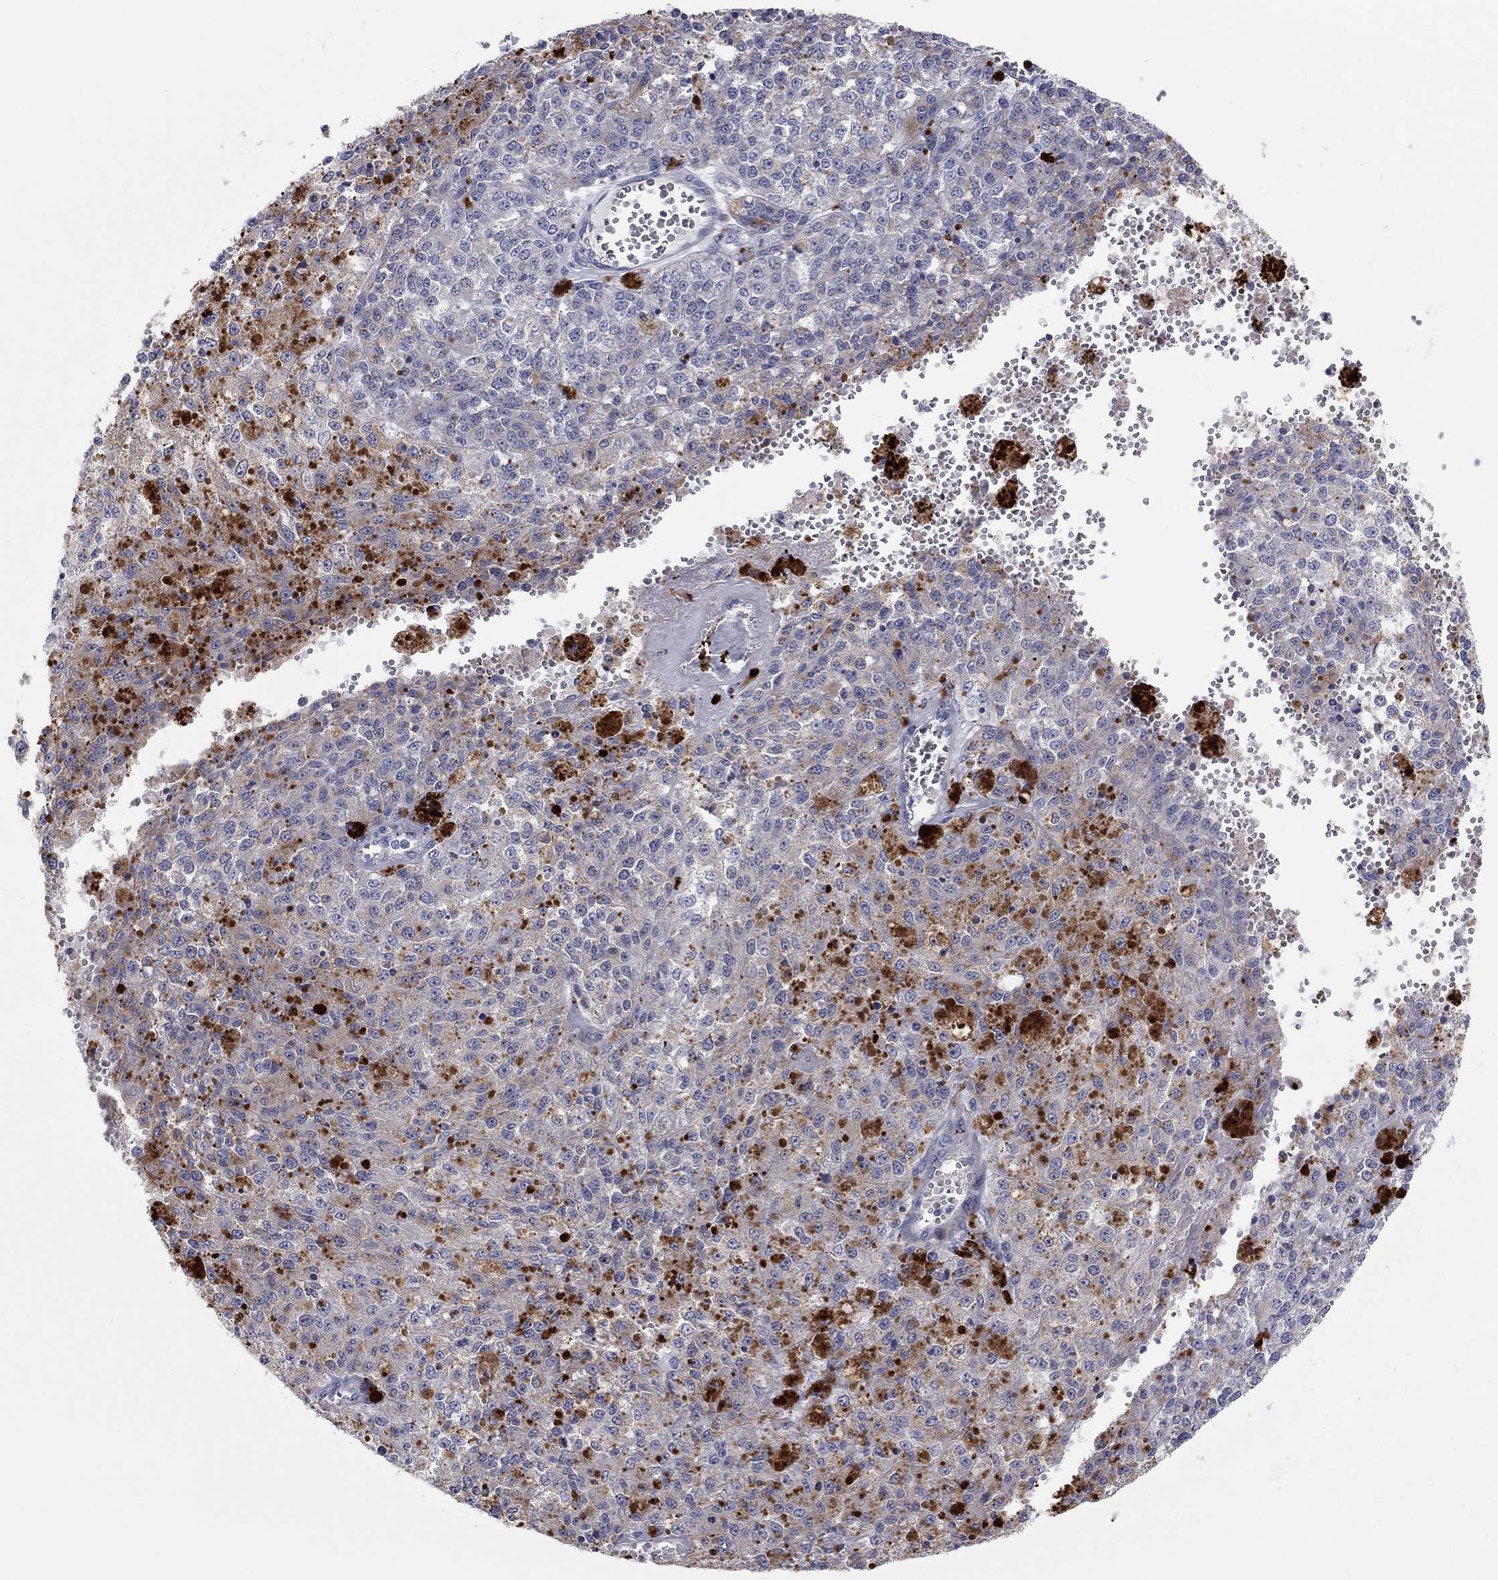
{"staining": {"intensity": "negative", "quantity": "none", "location": "none"}, "tissue": "melanoma", "cell_type": "Tumor cells", "image_type": "cancer", "snomed": [{"axis": "morphology", "description": "Malignant melanoma, Metastatic site"}, {"axis": "topography", "description": "Lymph node"}], "caption": "Immunohistochemical staining of malignant melanoma (metastatic site) displays no significant expression in tumor cells.", "gene": "BCO2", "patient": {"sex": "female", "age": 64}}